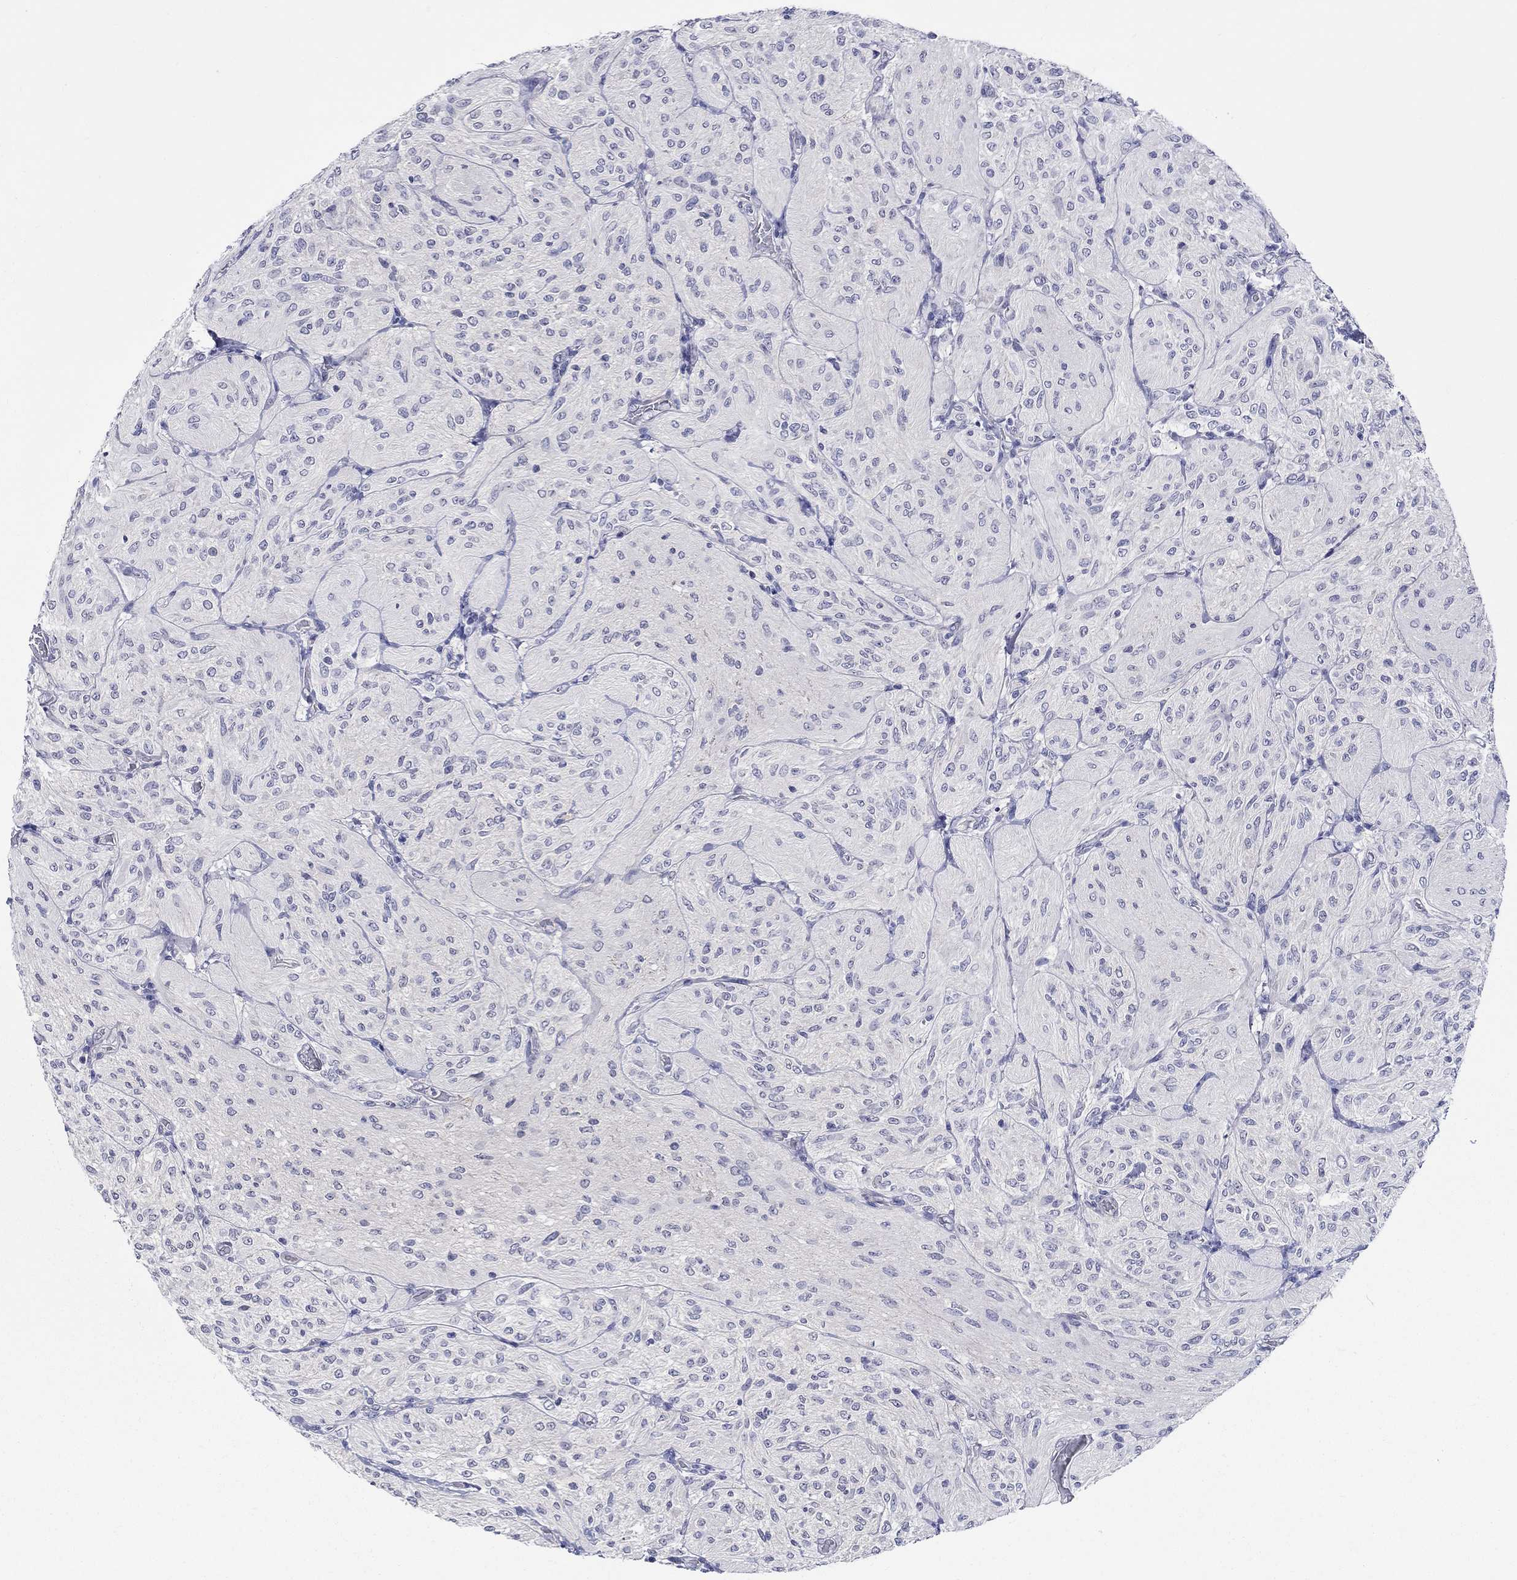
{"staining": {"intensity": "negative", "quantity": "none", "location": "none"}, "tissue": "glioma", "cell_type": "Tumor cells", "image_type": "cancer", "snomed": [{"axis": "morphology", "description": "Glioma, malignant, Low grade"}, {"axis": "topography", "description": "Brain"}], "caption": "DAB immunohistochemical staining of human malignant glioma (low-grade) exhibits no significant expression in tumor cells.", "gene": "SLC30A3", "patient": {"sex": "male", "age": 3}}